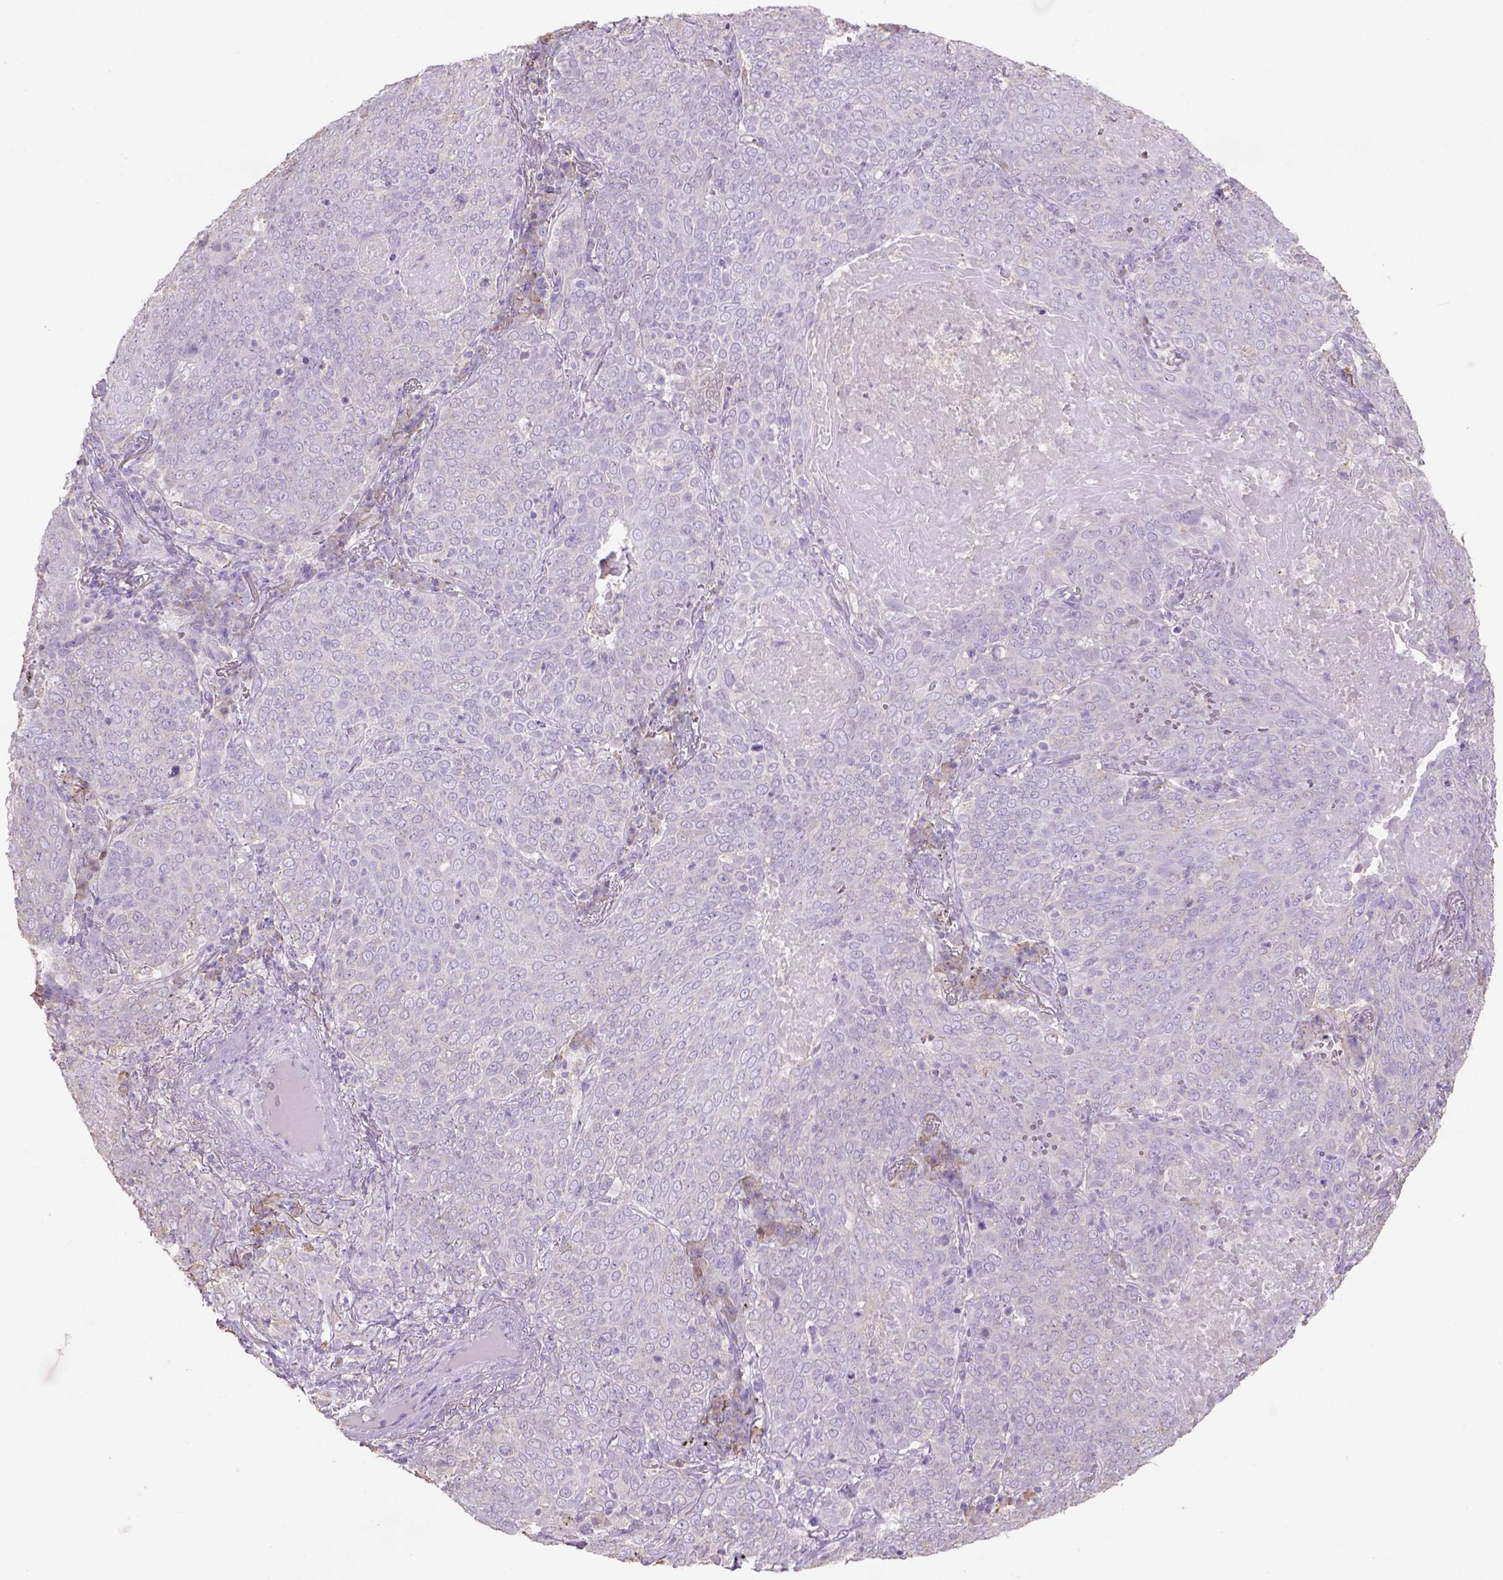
{"staining": {"intensity": "negative", "quantity": "none", "location": "none"}, "tissue": "lung cancer", "cell_type": "Tumor cells", "image_type": "cancer", "snomed": [{"axis": "morphology", "description": "Squamous cell carcinoma, NOS"}, {"axis": "topography", "description": "Lung"}], "caption": "The immunohistochemistry (IHC) micrograph has no significant positivity in tumor cells of lung cancer (squamous cell carcinoma) tissue.", "gene": "NAALAD2", "patient": {"sex": "male", "age": 82}}